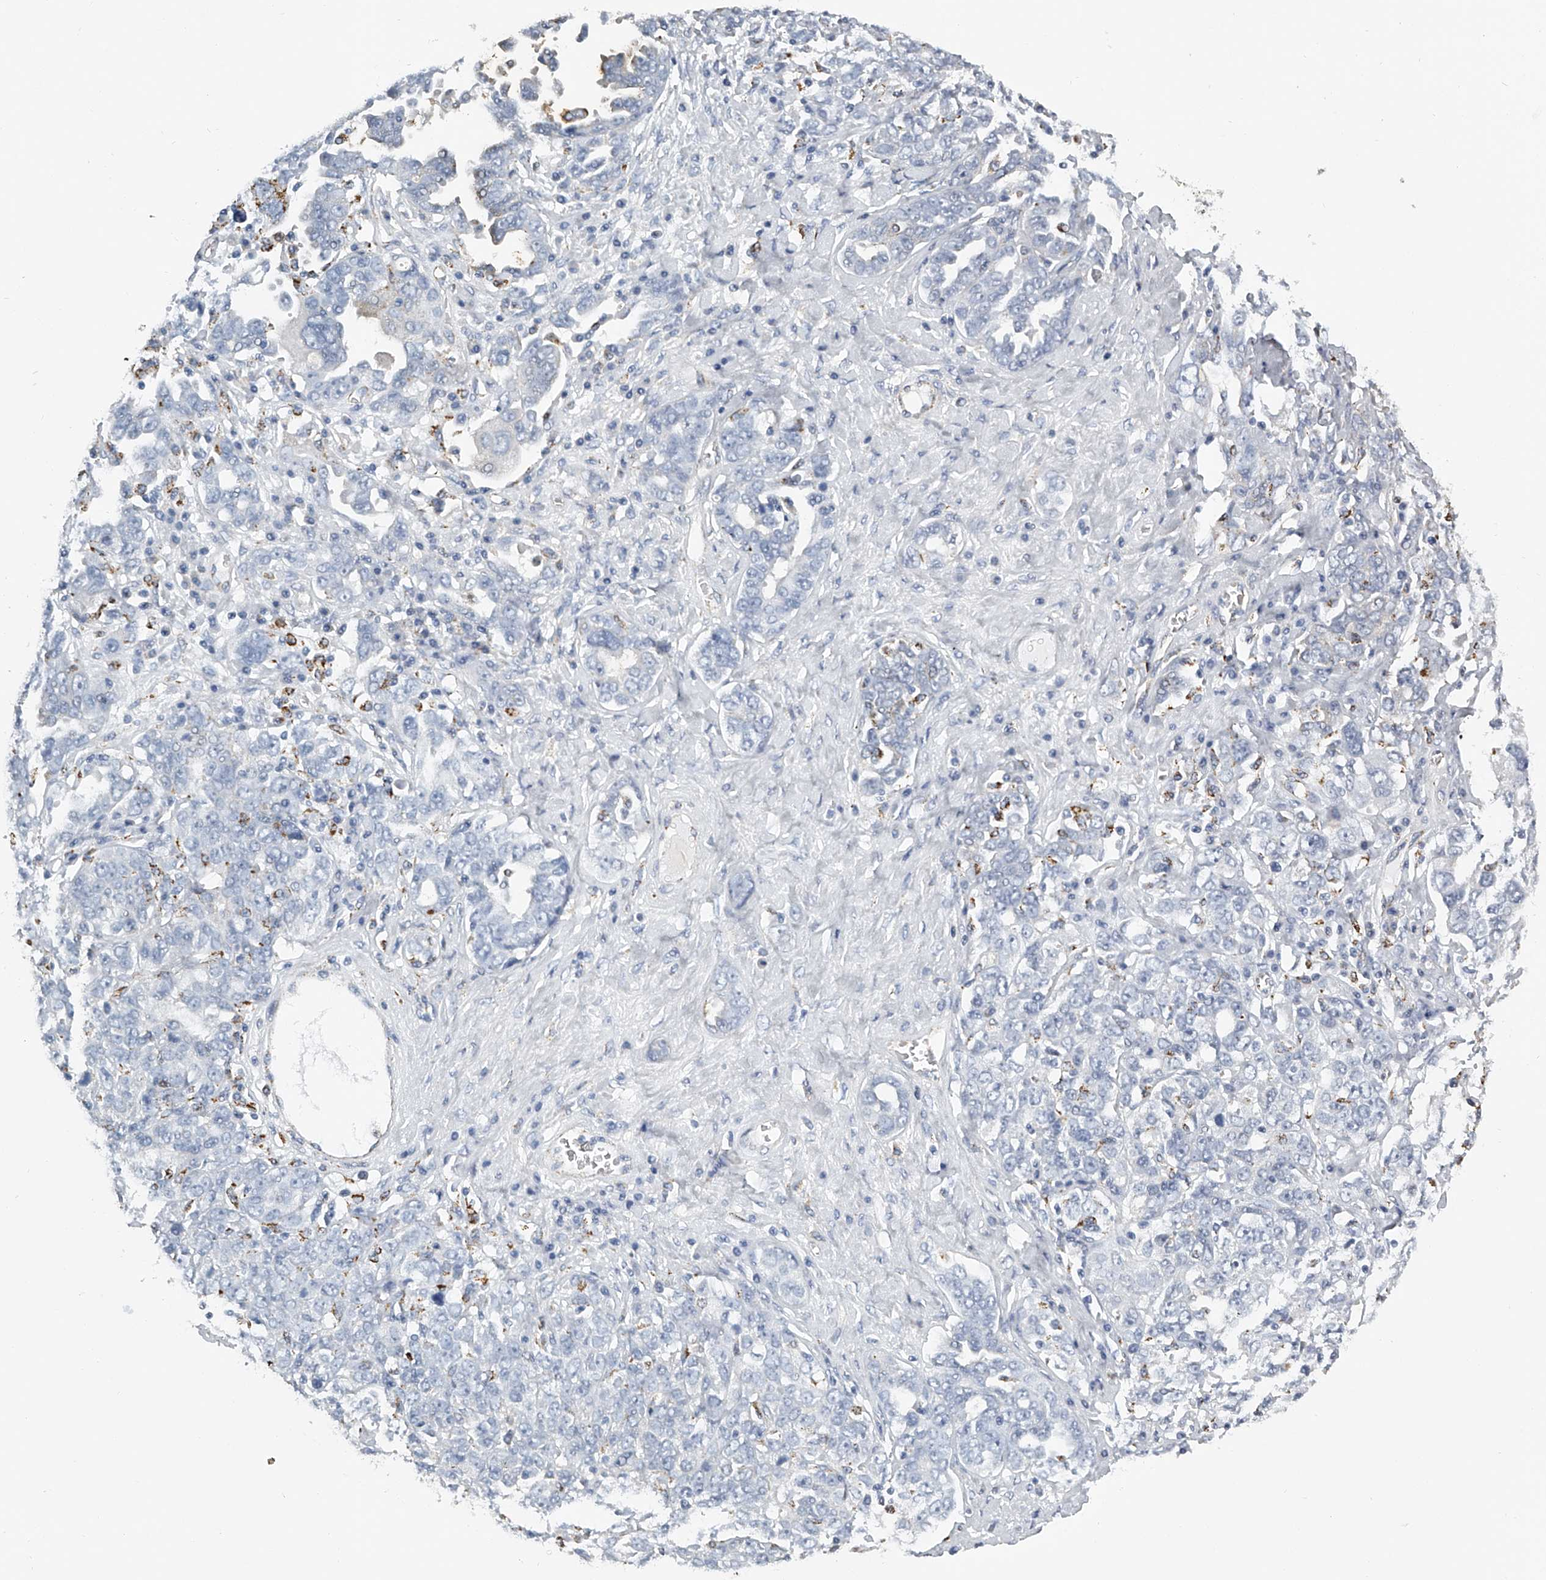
{"staining": {"intensity": "negative", "quantity": "none", "location": "none"}, "tissue": "ovarian cancer", "cell_type": "Tumor cells", "image_type": "cancer", "snomed": [{"axis": "morphology", "description": "Carcinoma, endometroid"}, {"axis": "topography", "description": "Ovary"}], "caption": "This image is of endometroid carcinoma (ovarian) stained with immunohistochemistry (IHC) to label a protein in brown with the nuclei are counter-stained blue. There is no staining in tumor cells.", "gene": "KLHL7", "patient": {"sex": "female", "age": 62}}